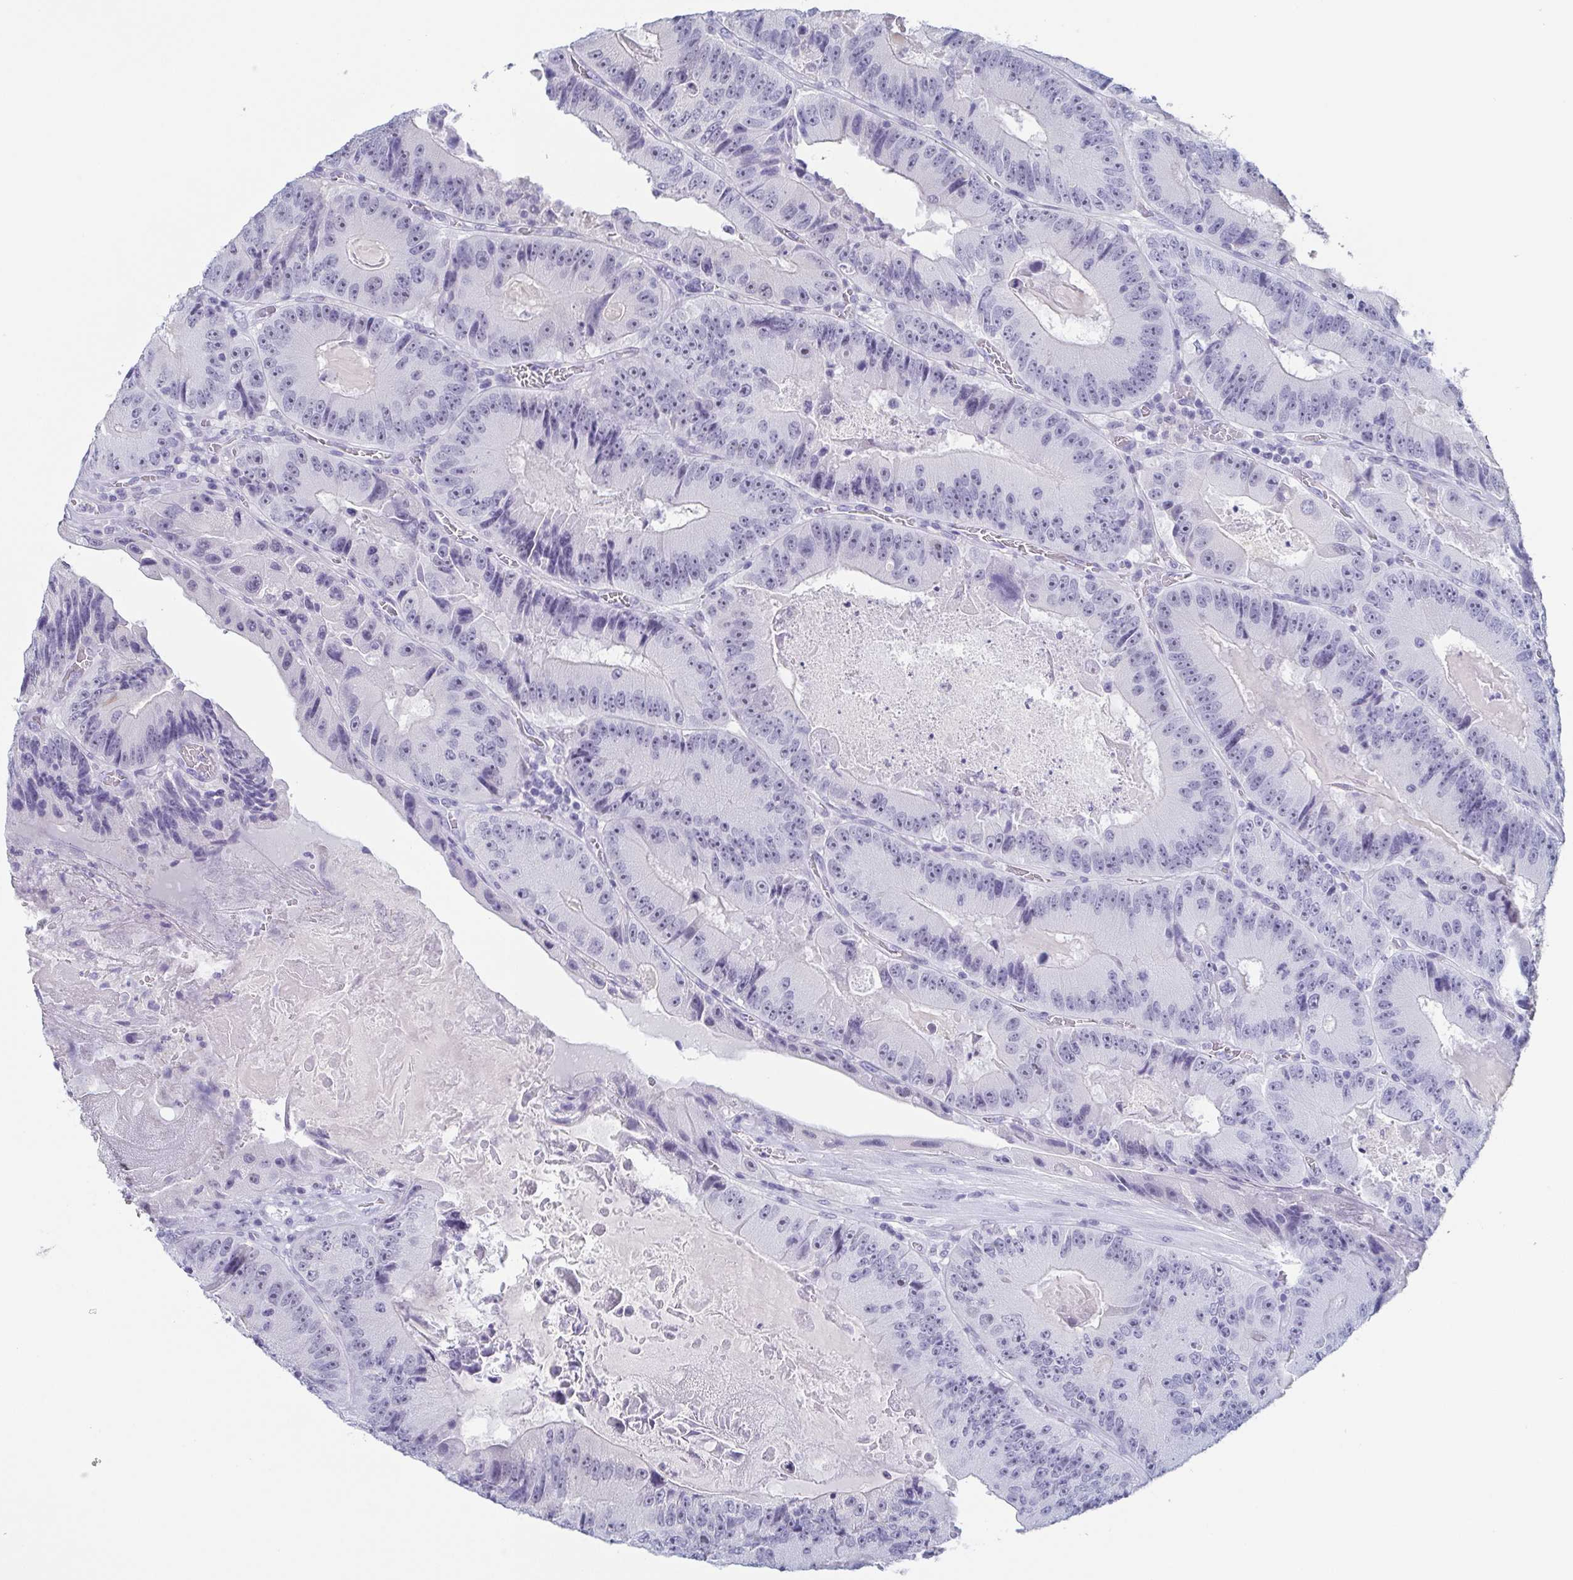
{"staining": {"intensity": "negative", "quantity": "none", "location": "none"}, "tissue": "colorectal cancer", "cell_type": "Tumor cells", "image_type": "cancer", "snomed": [{"axis": "morphology", "description": "Adenocarcinoma, NOS"}, {"axis": "topography", "description": "Colon"}], "caption": "Immunohistochemistry (IHC) micrograph of adenocarcinoma (colorectal) stained for a protein (brown), which reveals no expression in tumor cells. The staining is performed using DAB brown chromogen with nuclei counter-stained in using hematoxylin.", "gene": "REG4", "patient": {"sex": "female", "age": 86}}